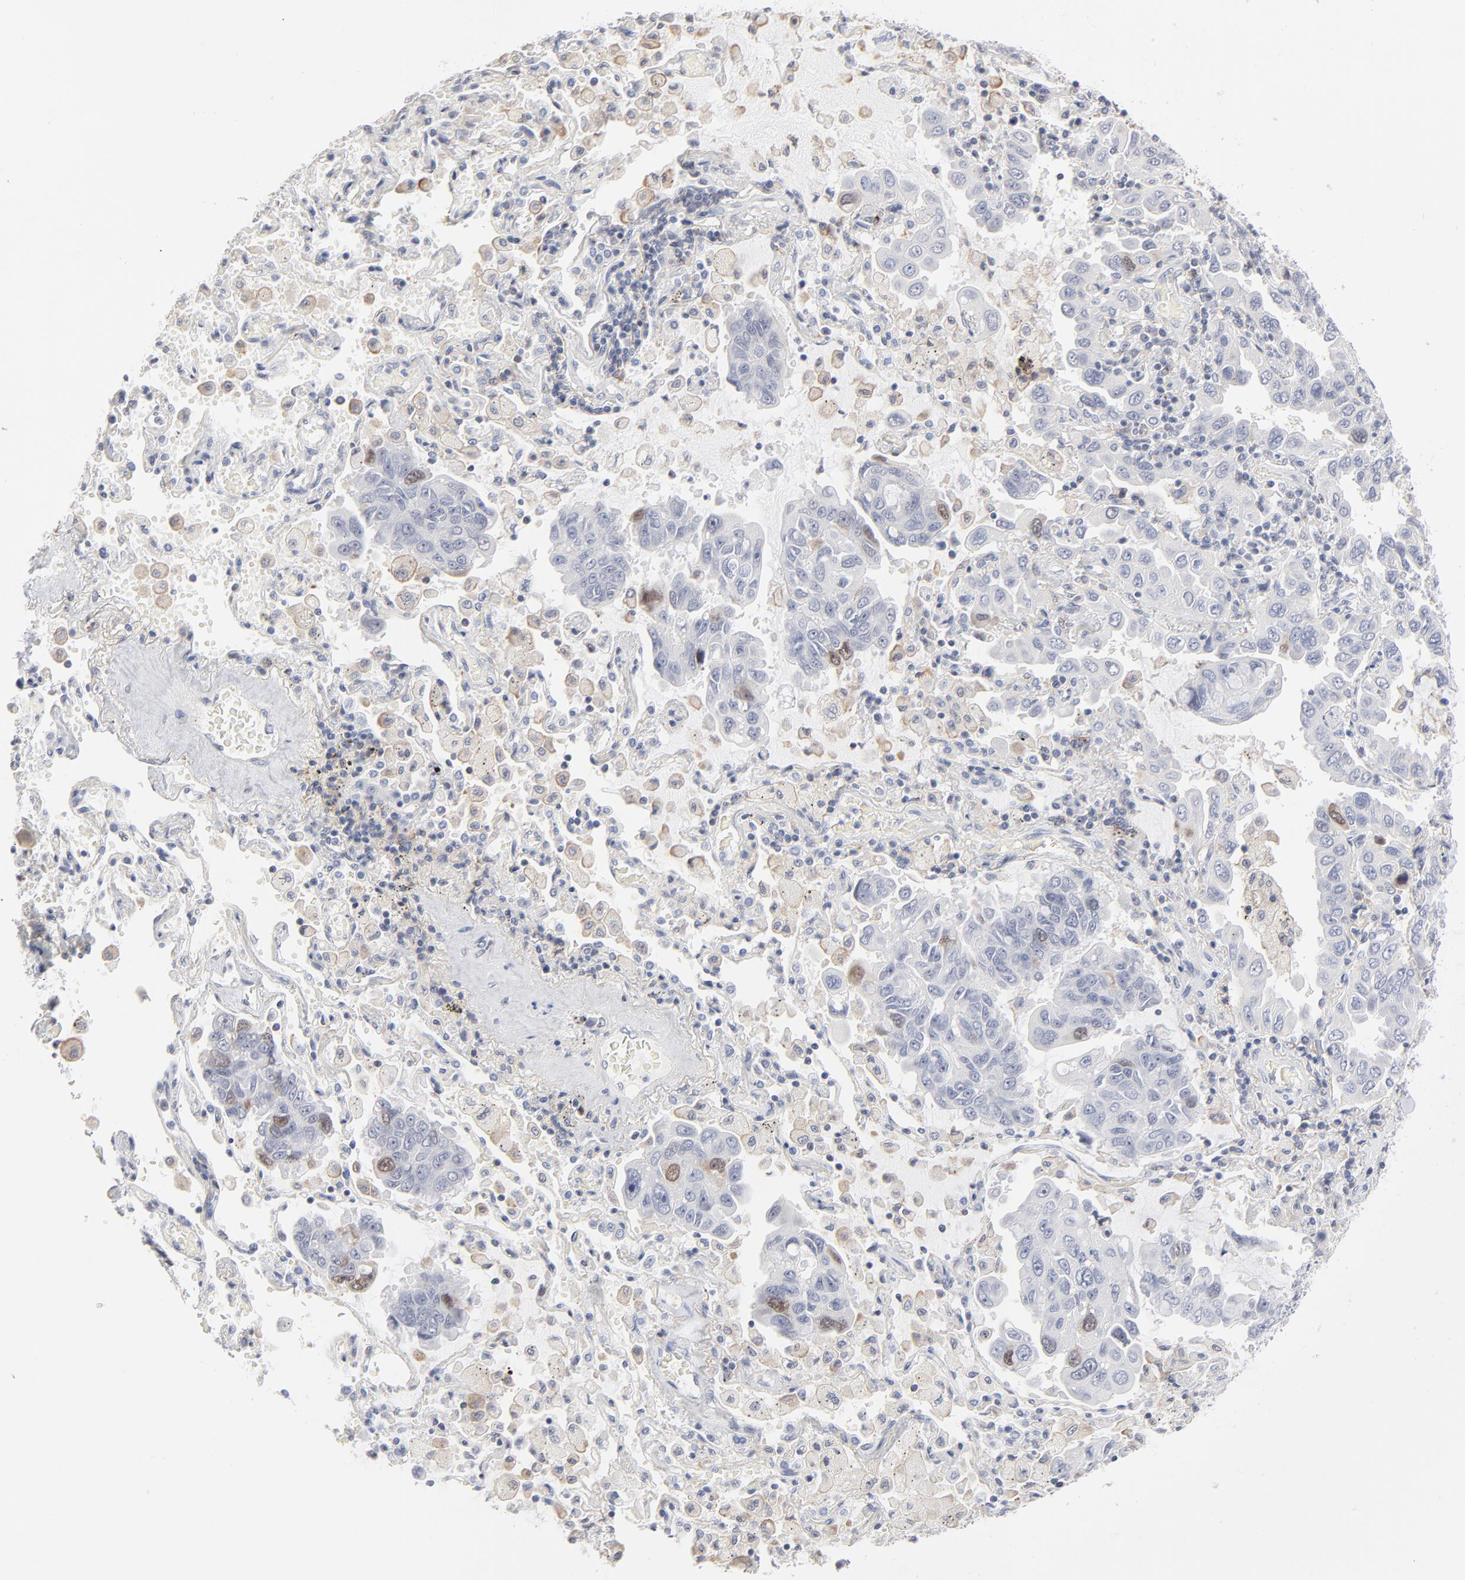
{"staining": {"intensity": "moderate", "quantity": "<25%", "location": "nuclear"}, "tissue": "lung cancer", "cell_type": "Tumor cells", "image_type": "cancer", "snomed": [{"axis": "morphology", "description": "Adenocarcinoma, NOS"}, {"axis": "topography", "description": "Lung"}], "caption": "Lung adenocarcinoma tissue shows moderate nuclear expression in approximately <25% of tumor cells, visualized by immunohistochemistry. The staining is performed using DAB (3,3'-diaminobenzidine) brown chromogen to label protein expression. The nuclei are counter-stained blue using hematoxylin.", "gene": "AURKA", "patient": {"sex": "male", "age": 64}}